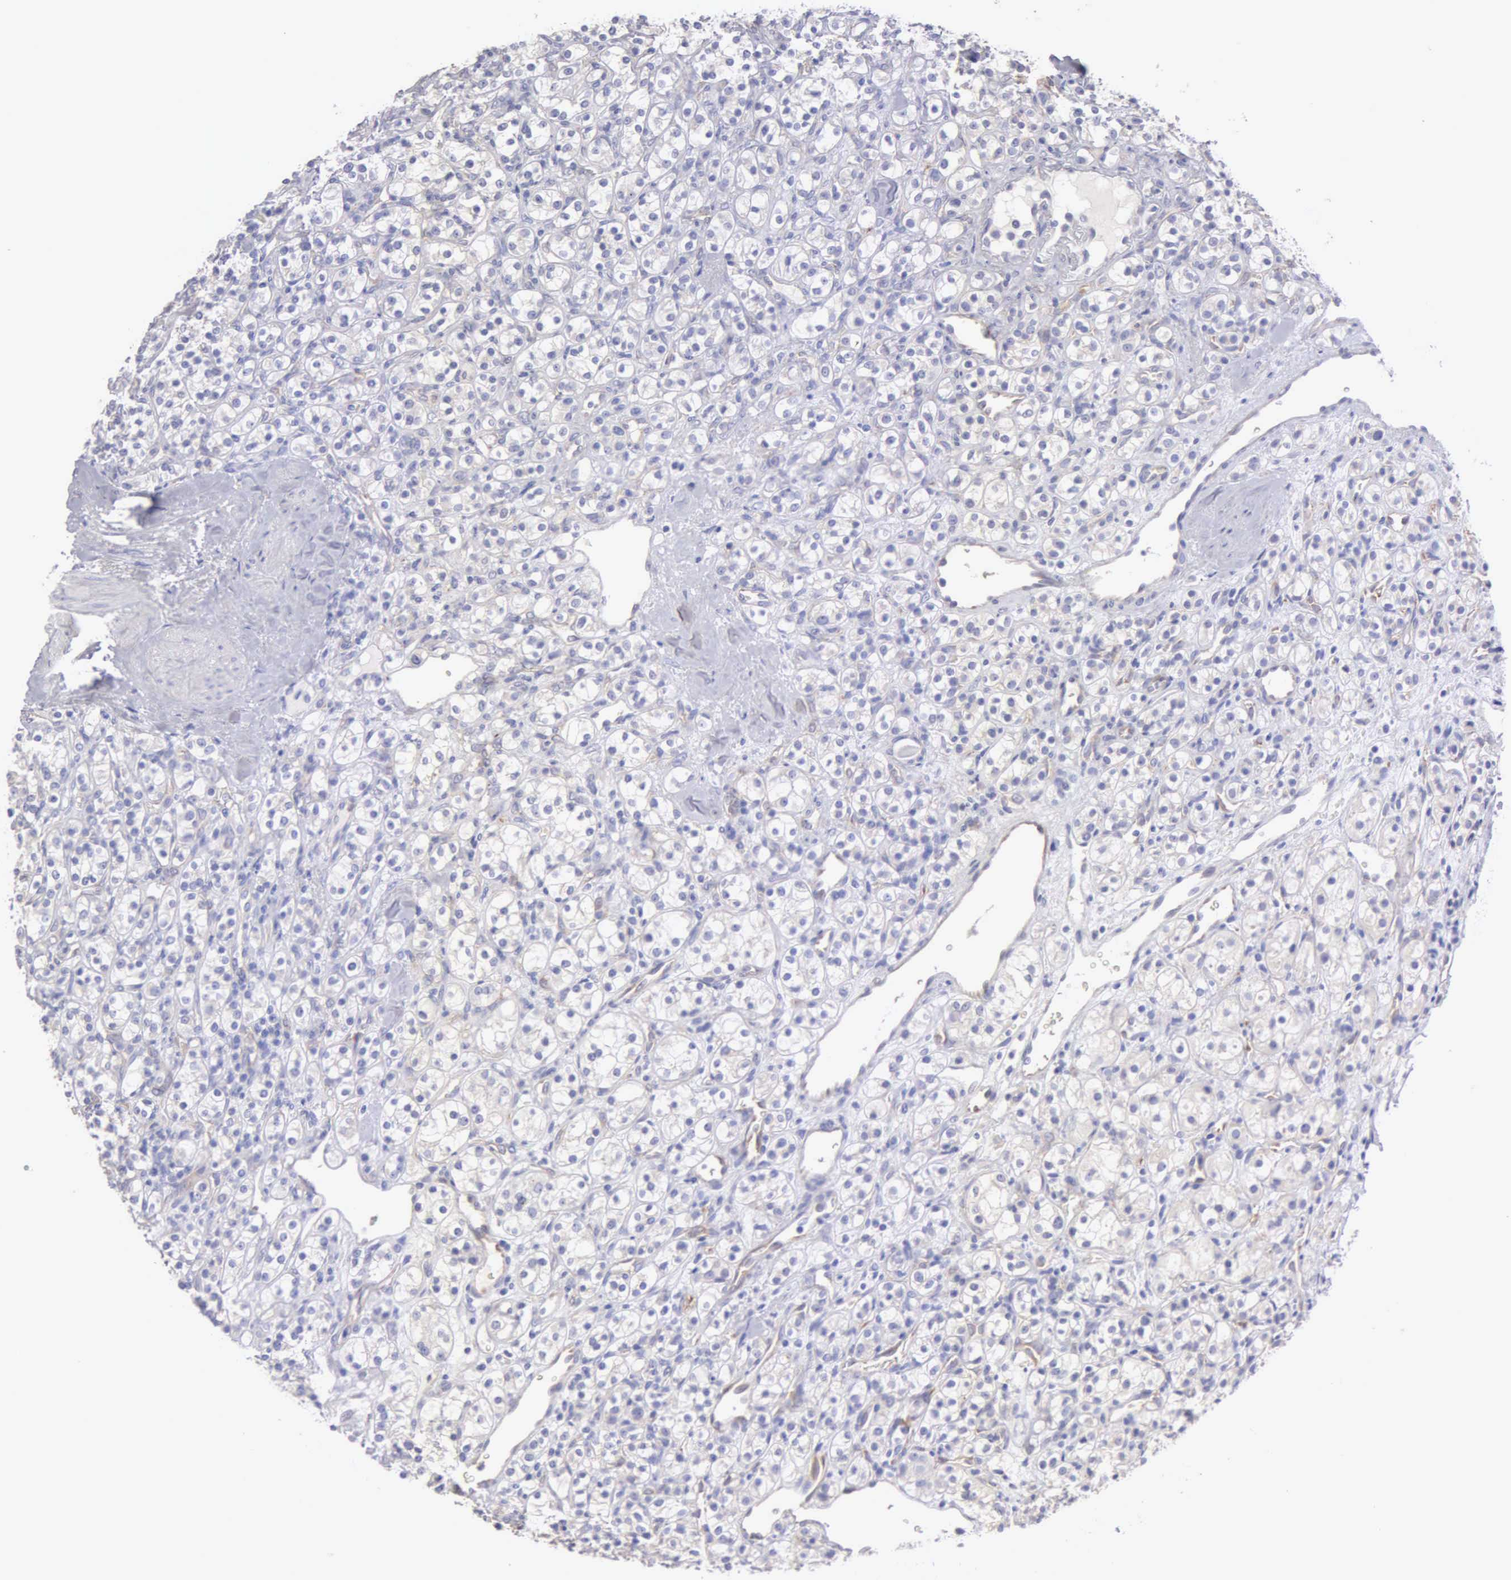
{"staining": {"intensity": "negative", "quantity": "none", "location": "none"}, "tissue": "renal cancer", "cell_type": "Tumor cells", "image_type": "cancer", "snomed": [{"axis": "morphology", "description": "Adenocarcinoma, NOS"}, {"axis": "topography", "description": "Kidney"}], "caption": "Adenocarcinoma (renal) was stained to show a protein in brown. There is no significant expression in tumor cells.", "gene": "APP", "patient": {"sex": "male", "age": 77}}